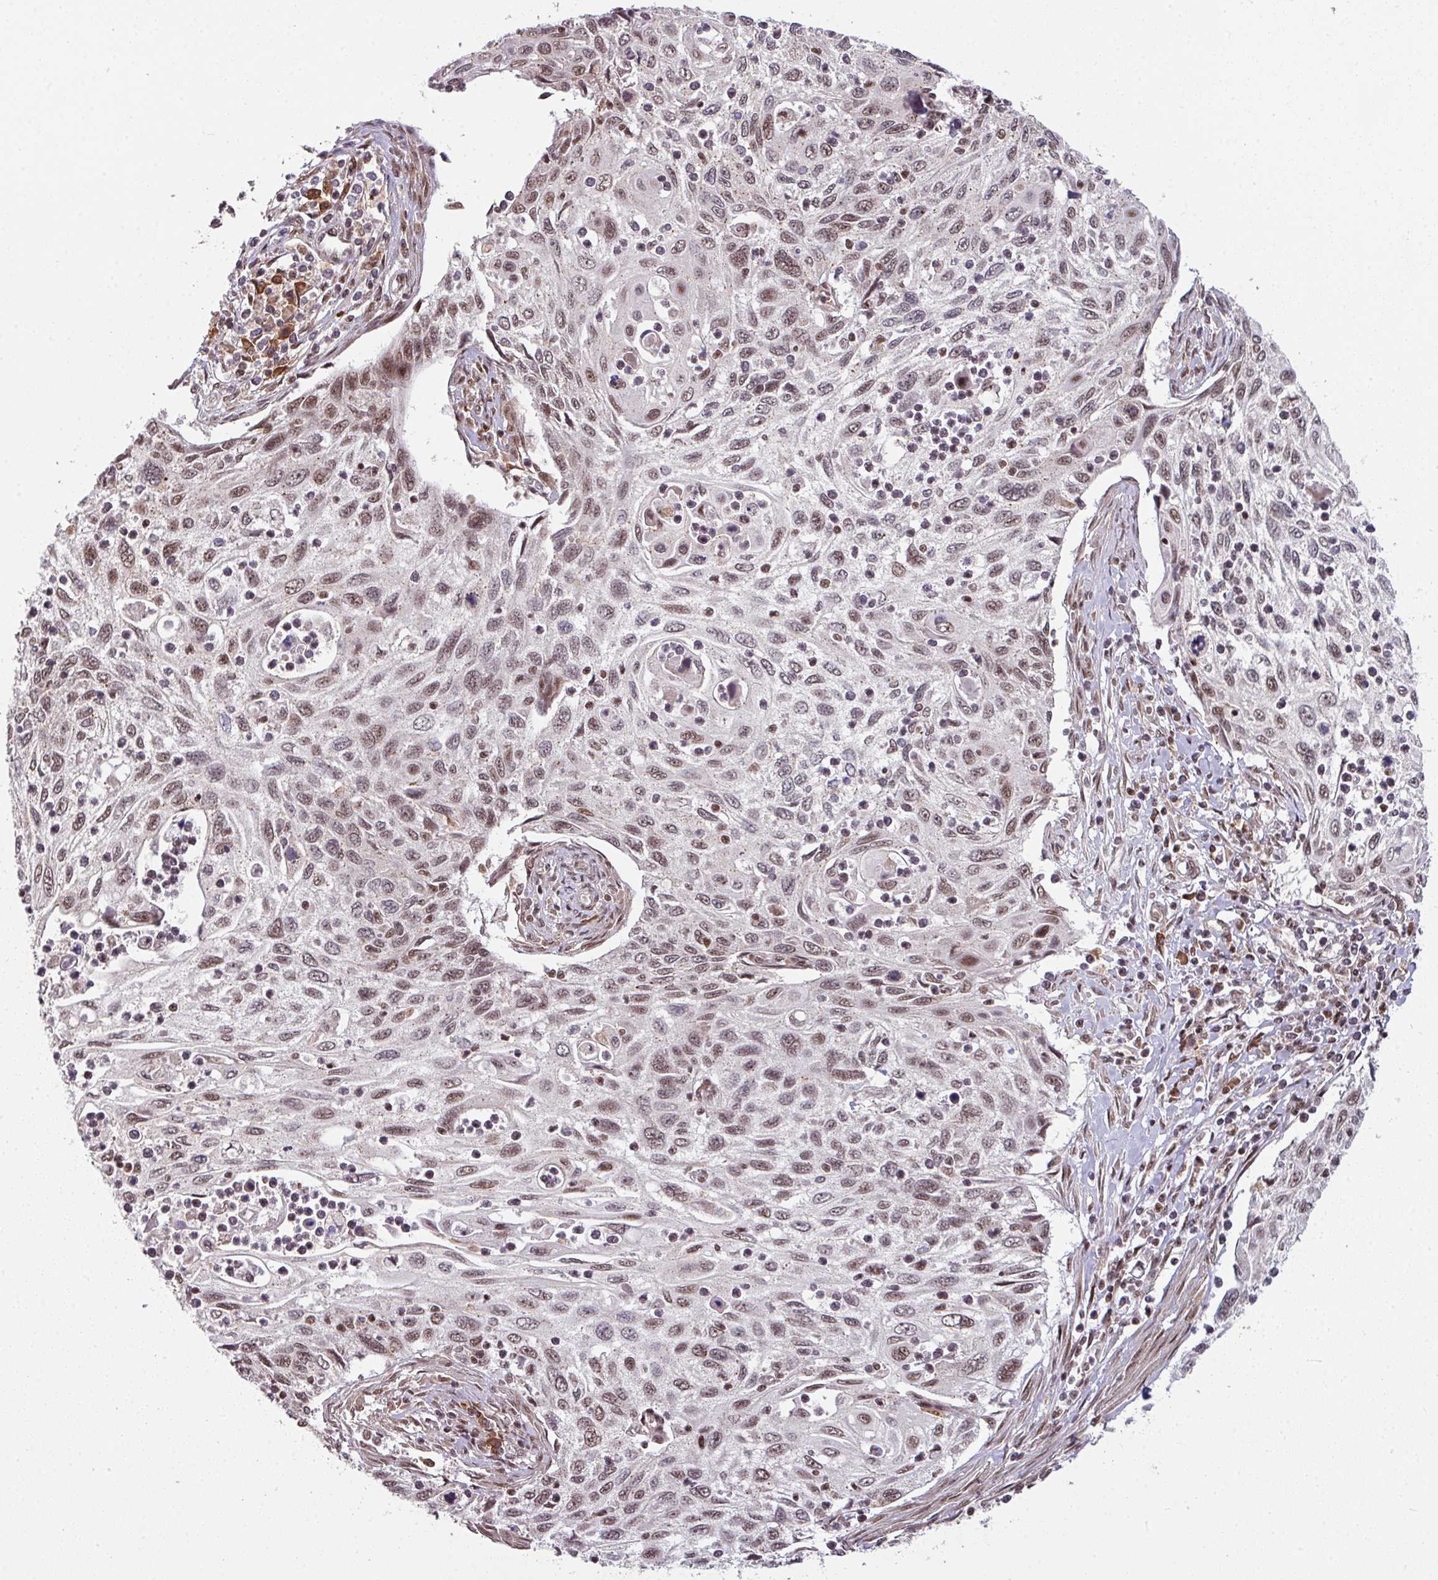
{"staining": {"intensity": "moderate", "quantity": ">75%", "location": "nuclear"}, "tissue": "cervical cancer", "cell_type": "Tumor cells", "image_type": "cancer", "snomed": [{"axis": "morphology", "description": "Squamous cell carcinoma, NOS"}, {"axis": "topography", "description": "Cervix"}], "caption": "Cervical cancer stained with immunohistochemistry exhibits moderate nuclear positivity in about >75% of tumor cells.", "gene": "PHF23", "patient": {"sex": "female", "age": 70}}